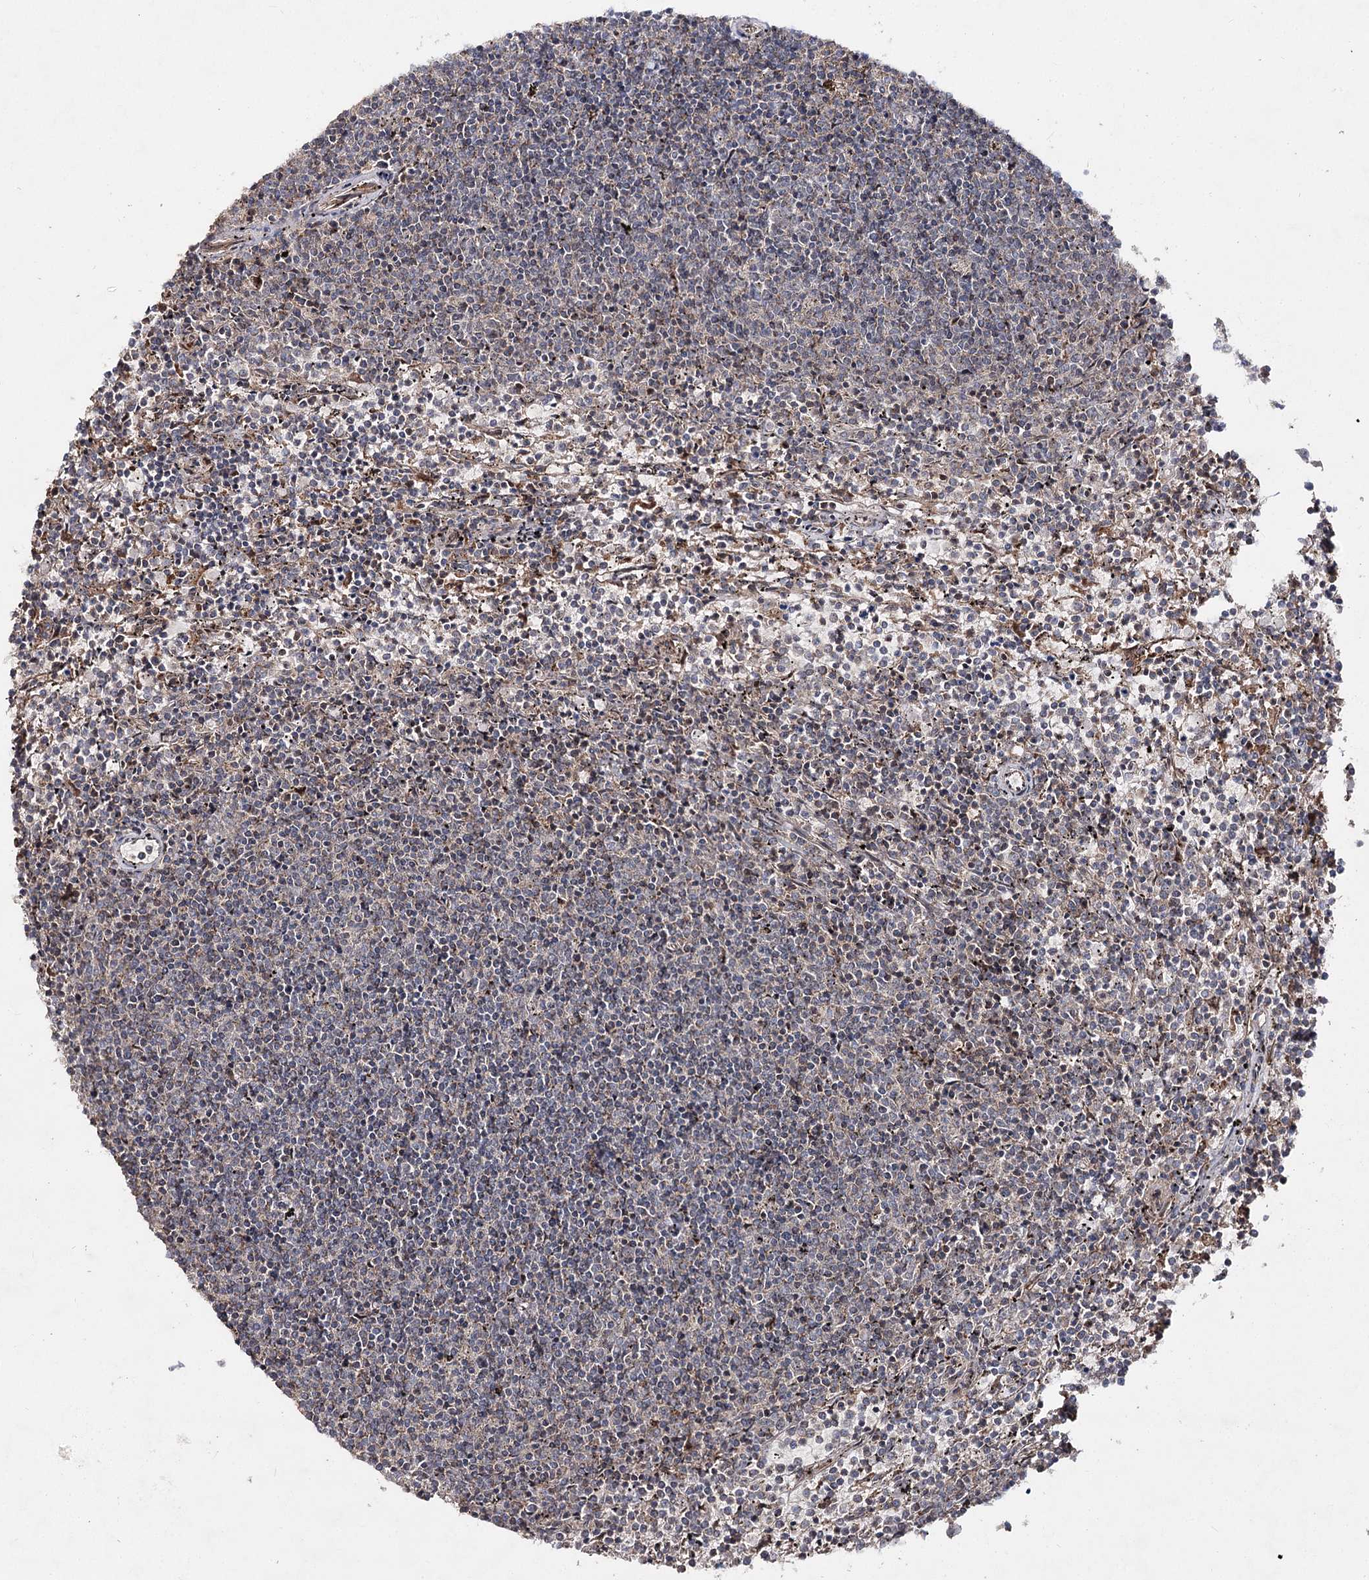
{"staining": {"intensity": "negative", "quantity": "none", "location": "none"}, "tissue": "lymphoma", "cell_type": "Tumor cells", "image_type": "cancer", "snomed": [{"axis": "morphology", "description": "Malignant lymphoma, non-Hodgkin's type, Low grade"}, {"axis": "topography", "description": "Spleen"}], "caption": "This is a micrograph of immunohistochemistry staining of lymphoma, which shows no positivity in tumor cells.", "gene": "MINDY3", "patient": {"sex": "female", "age": 50}}